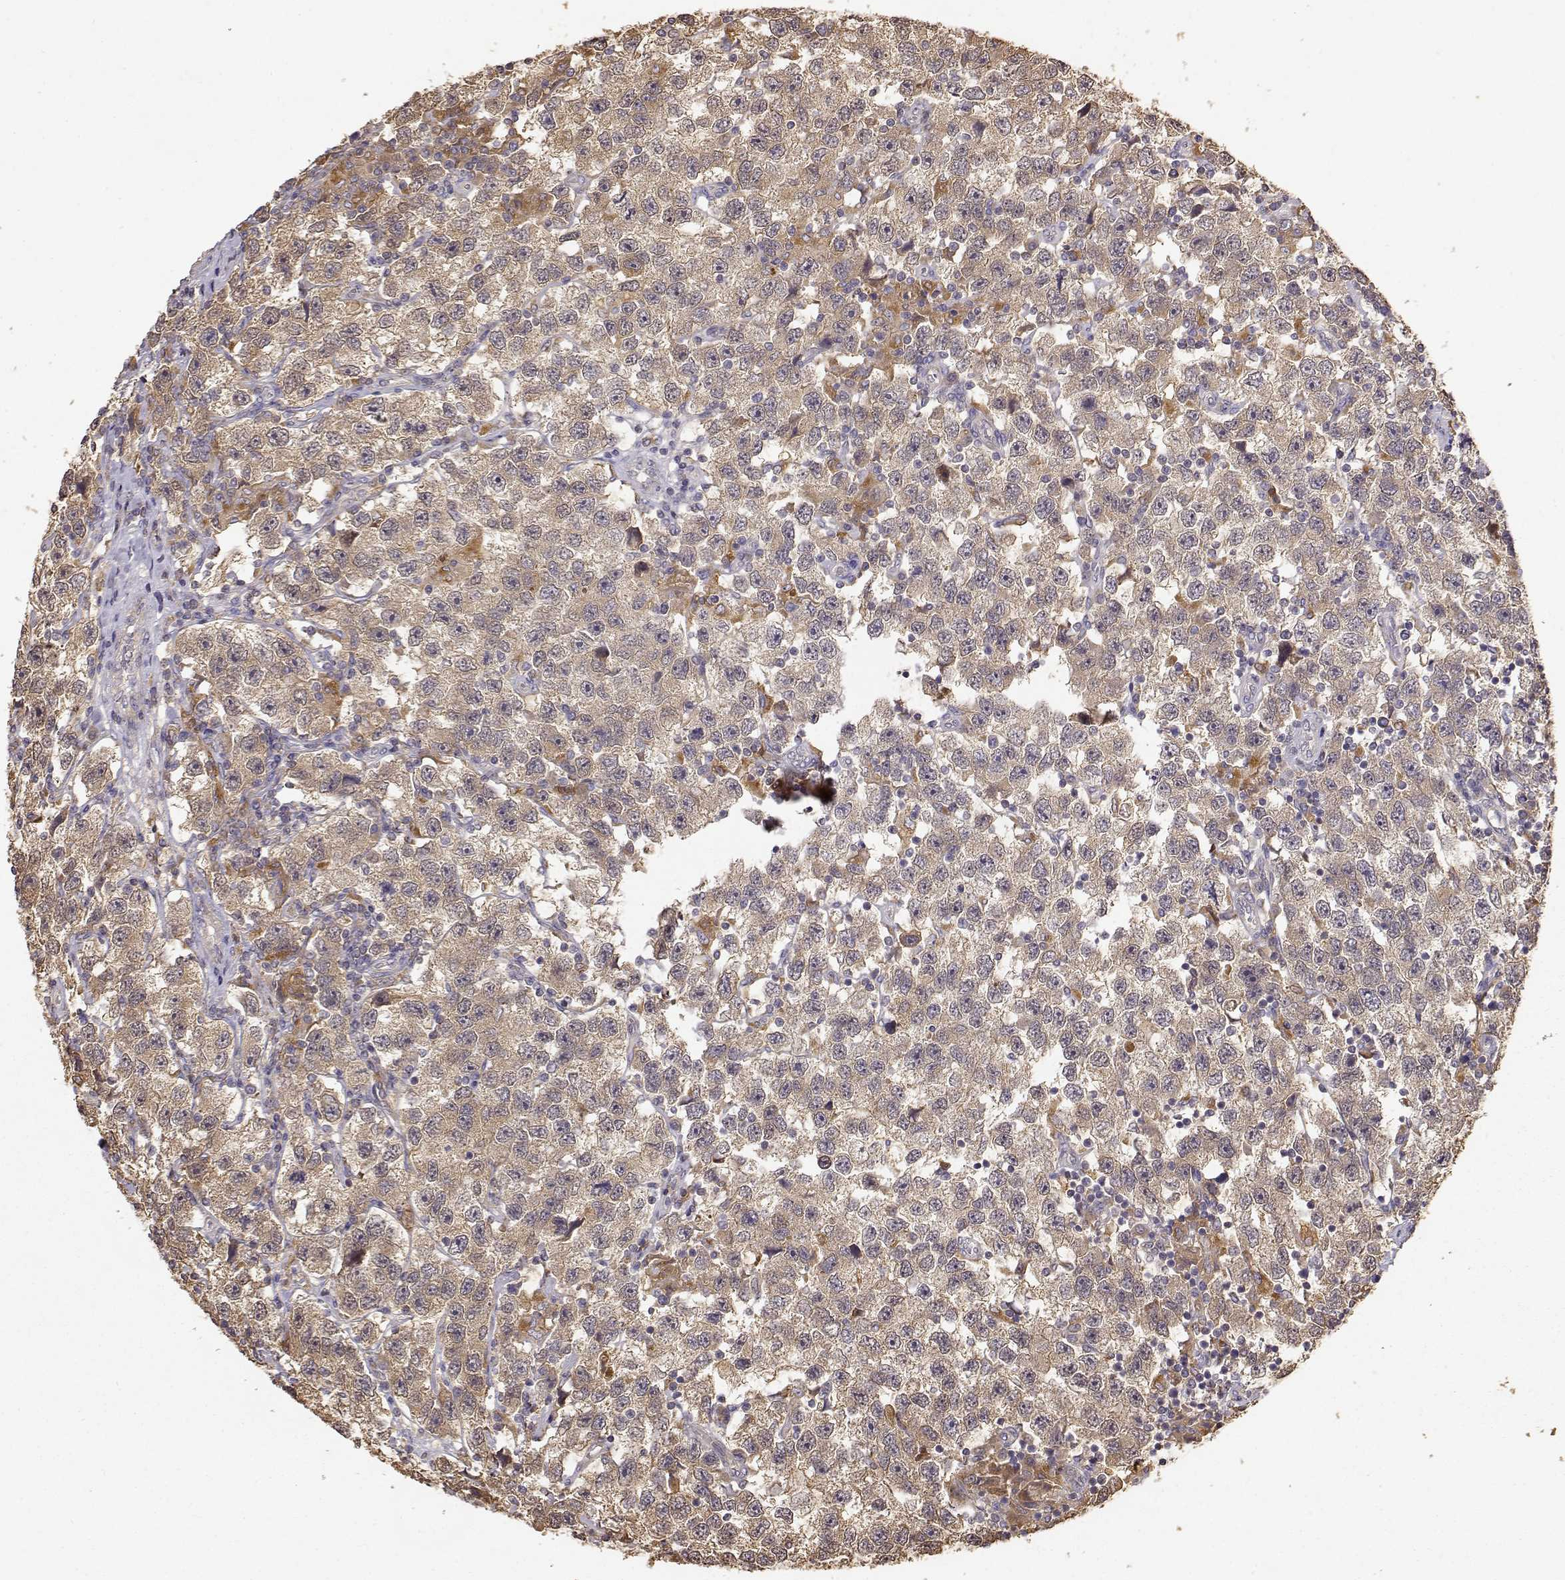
{"staining": {"intensity": "weak", "quantity": ">75%", "location": "cytoplasmic/membranous"}, "tissue": "testis cancer", "cell_type": "Tumor cells", "image_type": "cancer", "snomed": [{"axis": "morphology", "description": "Seminoma, NOS"}, {"axis": "topography", "description": "Testis"}], "caption": "Seminoma (testis) stained with a brown dye exhibits weak cytoplasmic/membranous positive expression in about >75% of tumor cells.", "gene": "CRIM1", "patient": {"sex": "male", "age": 26}}